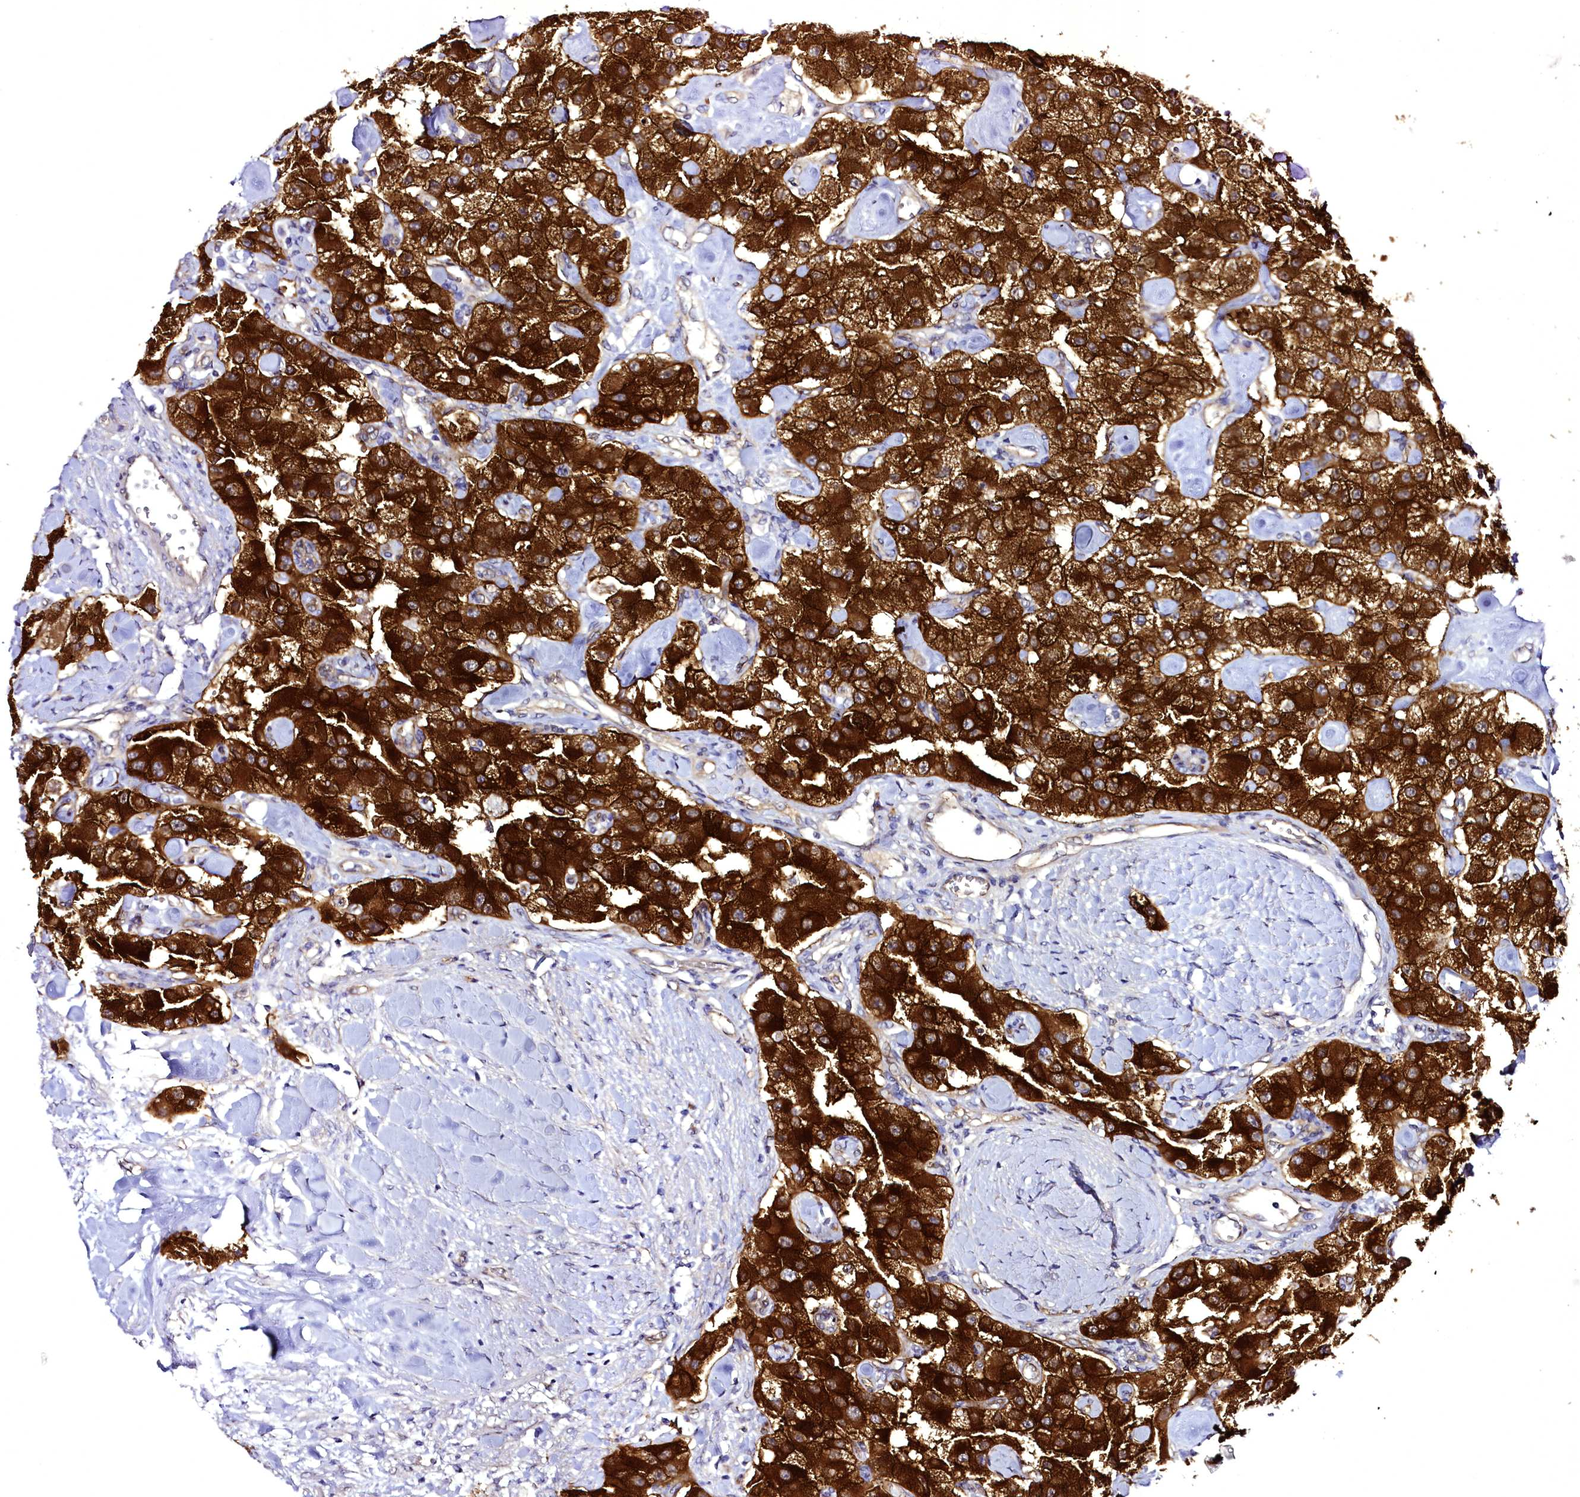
{"staining": {"intensity": "strong", "quantity": ">75%", "location": "cytoplasmic/membranous"}, "tissue": "carcinoid", "cell_type": "Tumor cells", "image_type": "cancer", "snomed": [{"axis": "morphology", "description": "Carcinoid, malignant, NOS"}, {"axis": "topography", "description": "Pancreas"}], "caption": "Brown immunohistochemical staining in carcinoid (malignant) demonstrates strong cytoplasmic/membranous expression in approximately >75% of tumor cells.", "gene": "STXBP1", "patient": {"sex": "male", "age": 41}}